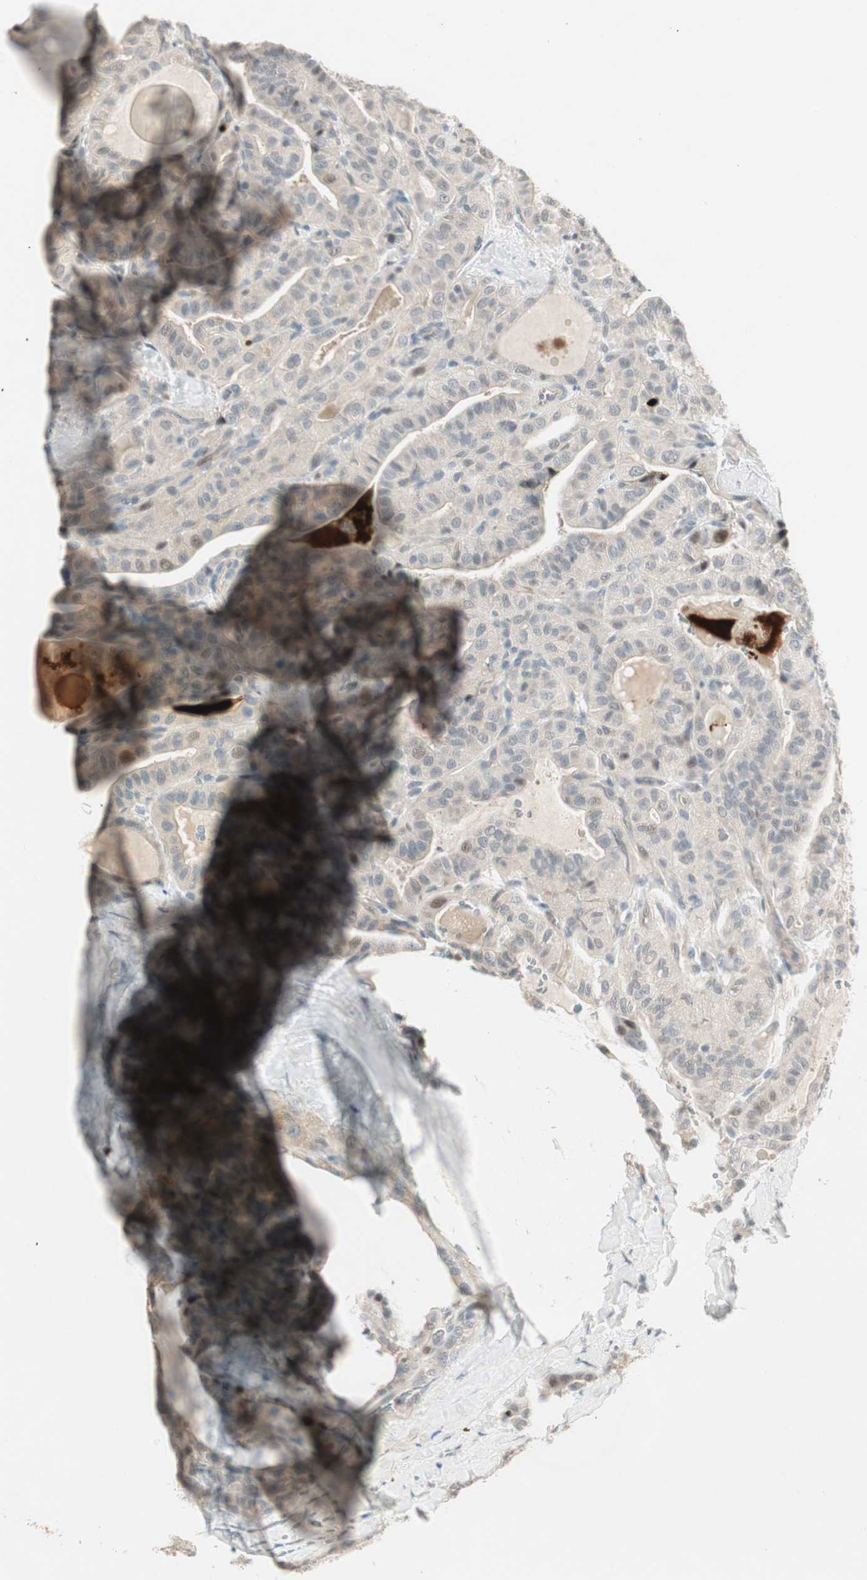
{"staining": {"intensity": "weak", "quantity": "<25%", "location": "nuclear"}, "tissue": "thyroid cancer", "cell_type": "Tumor cells", "image_type": "cancer", "snomed": [{"axis": "morphology", "description": "Papillary adenocarcinoma, NOS"}, {"axis": "topography", "description": "Thyroid gland"}], "caption": "Thyroid cancer (papillary adenocarcinoma) was stained to show a protein in brown. There is no significant expression in tumor cells.", "gene": "ACSL5", "patient": {"sex": "male", "age": 77}}